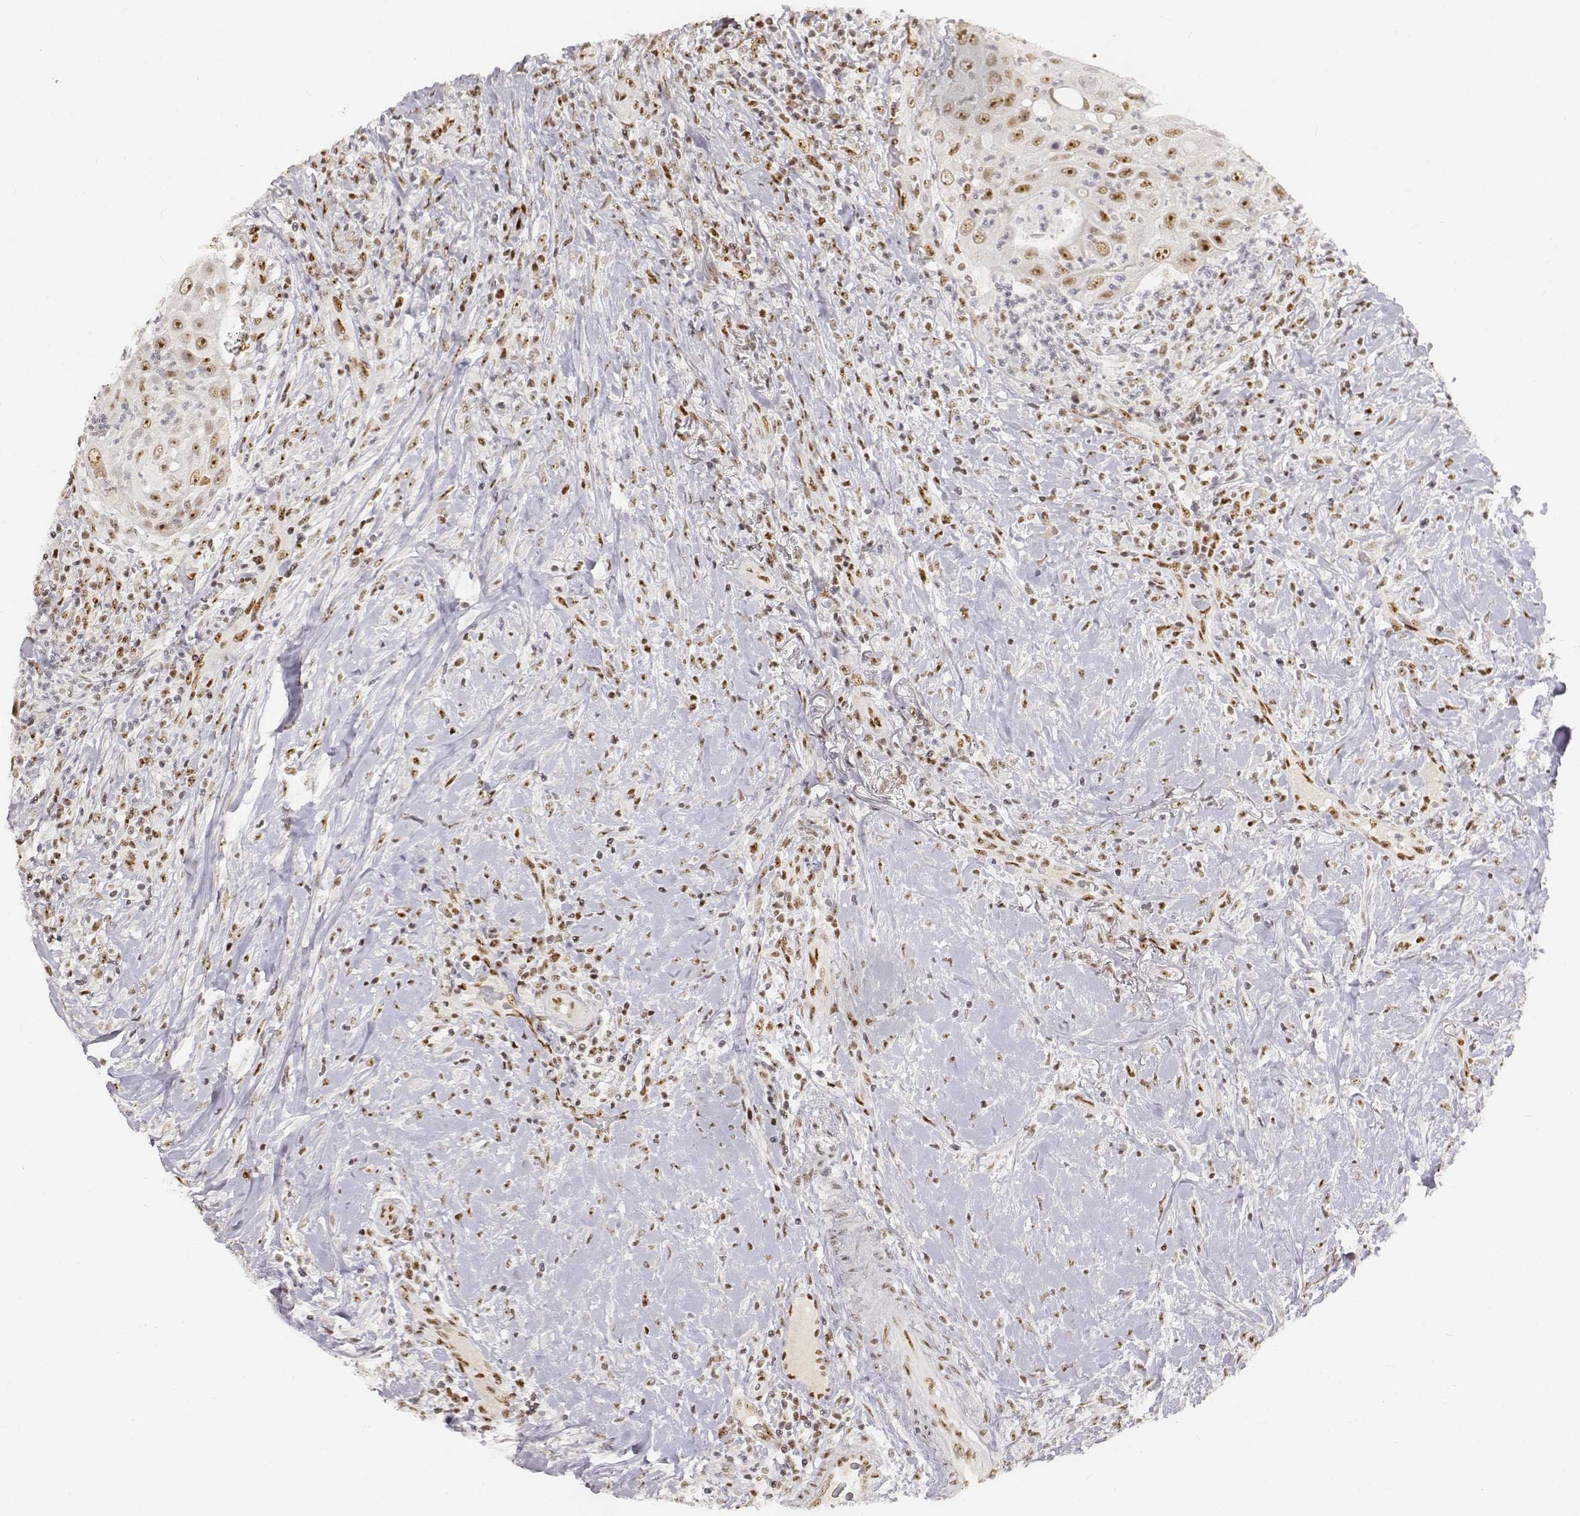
{"staining": {"intensity": "moderate", "quantity": ">75%", "location": "nuclear"}, "tissue": "head and neck cancer", "cell_type": "Tumor cells", "image_type": "cancer", "snomed": [{"axis": "morphology", "description": "Squamous cell carcinoma, NOS"}, {"axis": "topography", "description": "Head-Neck"}], "caption": "Head and neck cancer (squamous cell carcinoma) stained for a protein shows moderate nuclear positivity in tumor cells. (Brightfield microscopy of DAB IHC at high magnification).", "gene": "PHF6", "patient": {"sex": "male", "age": 69}}